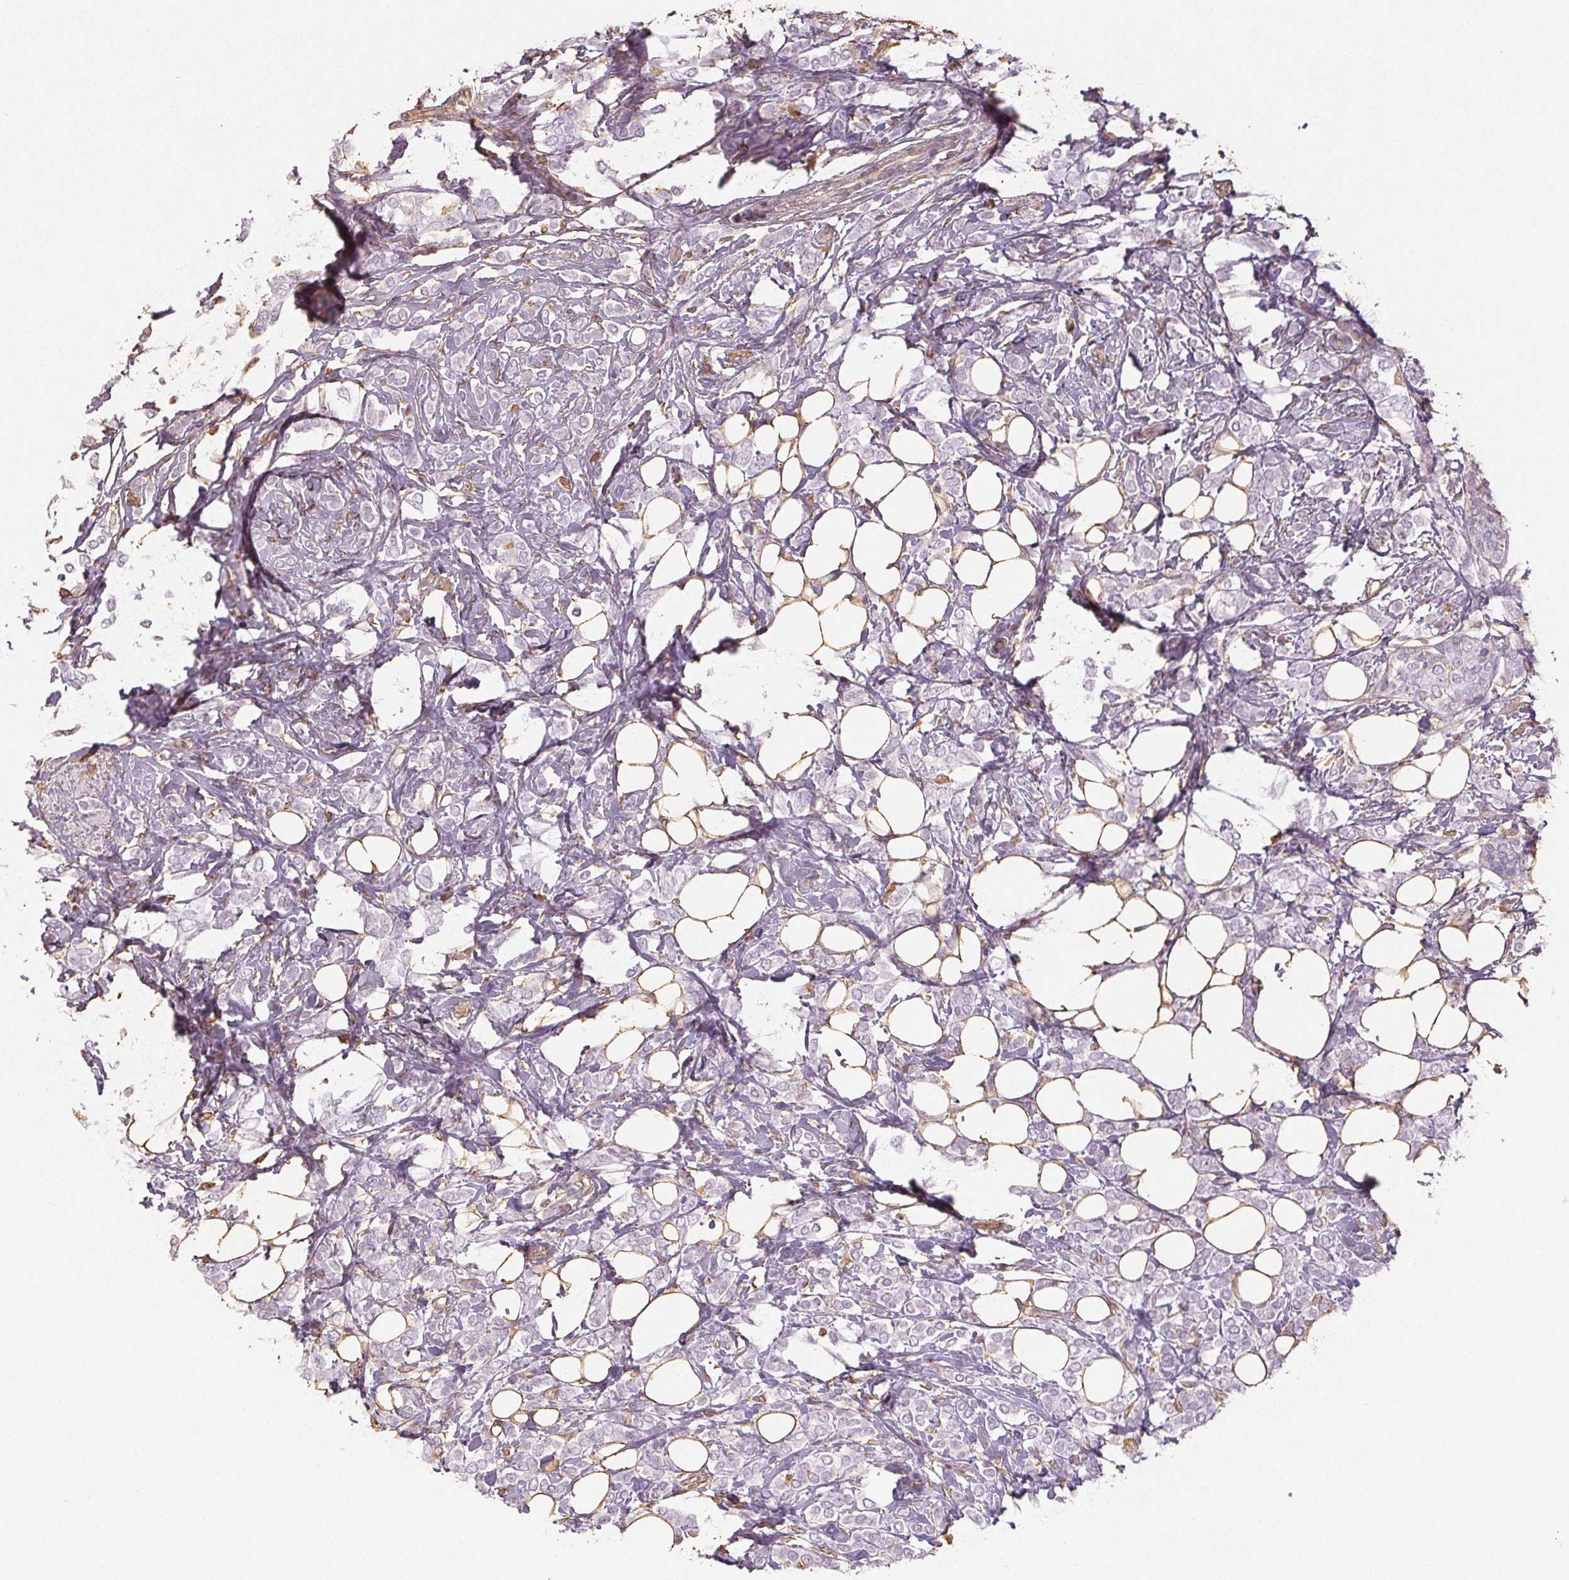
{"staining": {"intensity": "negative", "quantity": "none", "location": "none"}, "tissue": "breast cancer", "cell_type": "Tumor cells", "image_type": "cancer", "snomed": [{"axis": "morphology", "description": "Lobular carcinoma"}, {"axis": "topography", "description": "Breast"}], "caption": "This is an IHC micrograph of breast lobular carcinoma. There is no expression in tumor cells.", "gene": "COL7A1", "patient": {"sex": "female", "age": 49}}